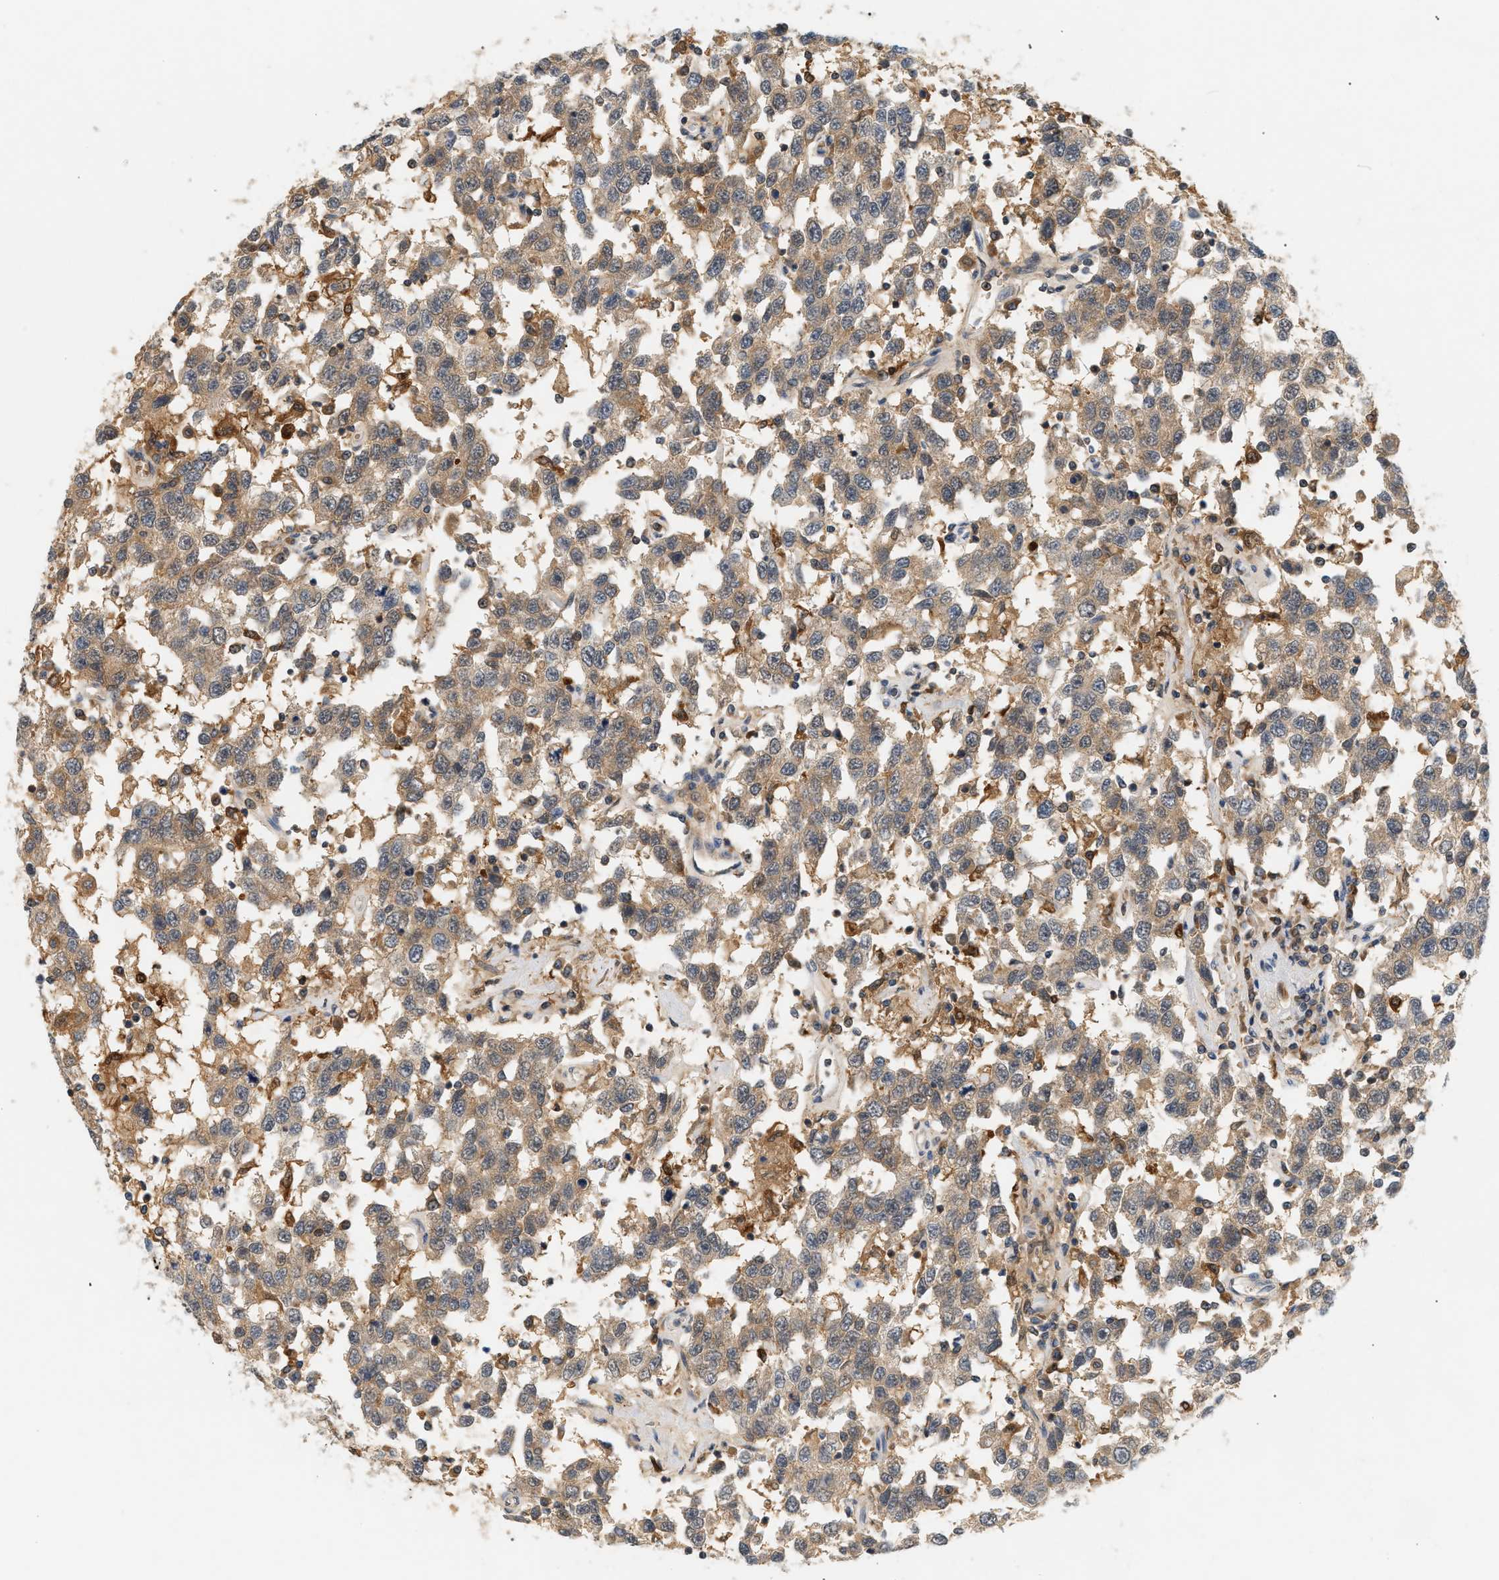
{"staining": {"intensity": "weak", "quantity": ">75%", "location": "cytoplasmic/membranous"}, "tissue": "testis cancer", "cell_type": "Tumor cells", "image_type": "cancer", "snomed": [{"axis": "morphology", "description": "Seminoma, NOS"}, {"axis": "topography", "description": "Testis"}], "caption": "Human testis cancer (seminoma) stained with a brown dye reveals weak cytoplasmic/membranous positive expression in about >75% of tumor cells.", "gene": "PYCARD", "patient": {"sex": "male", "age": 41}}